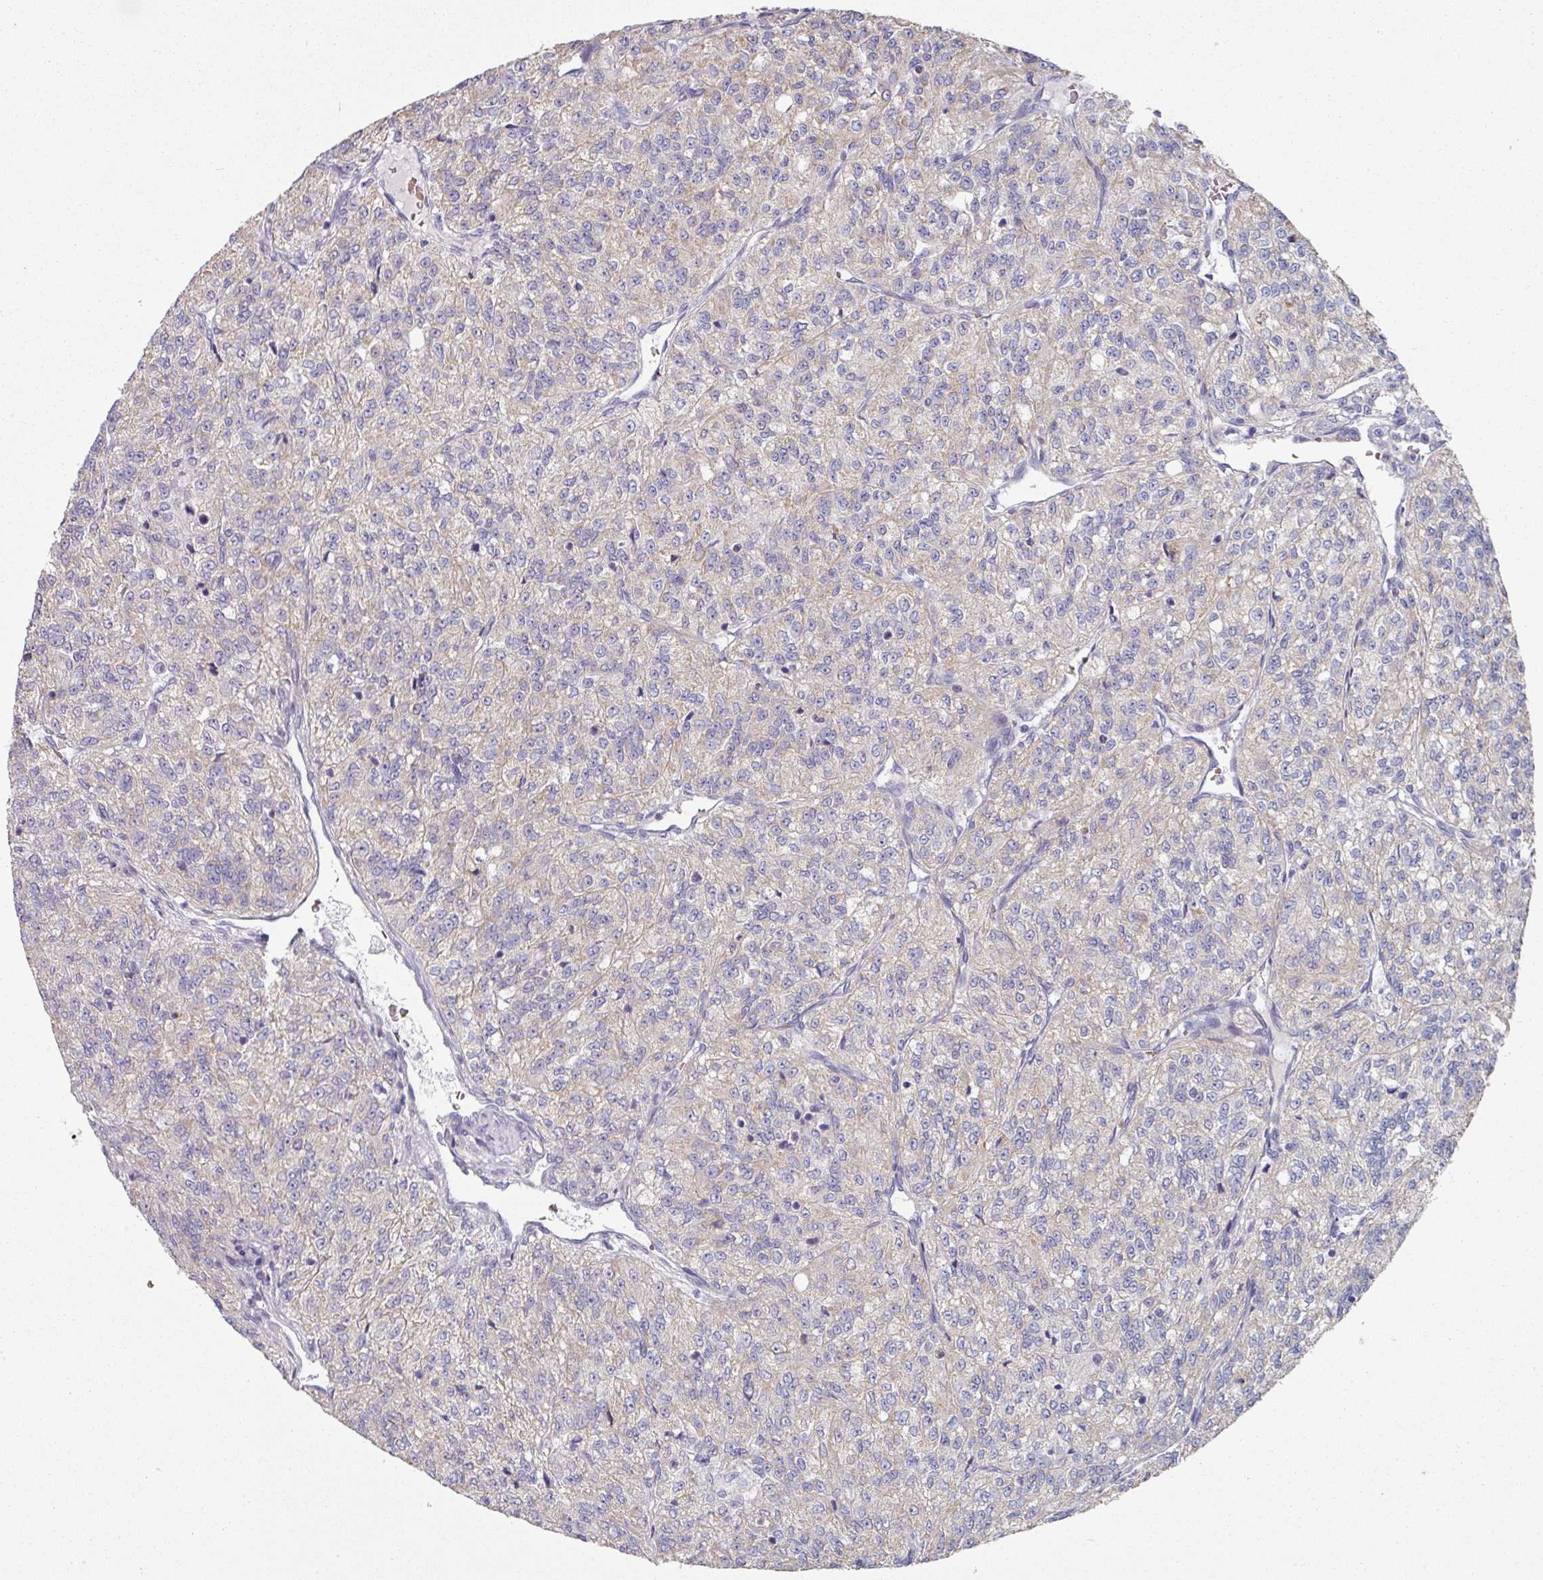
{"staining": {"intensity": "negative", "quantity": "none", "location": "none"}, "tissue": "renal cancer", "cell_type": "Tumor cells", "image_type": "cancer", "snomed": [{"axis": "morphology", "description": "Adenocarcinoma, NOS"}, {"axis": "topography", "description": "Kidney"}], "caption": "Tumor cells are negative for protein expression in human renal cancer.", "gene": "PYROXD2", "patient": {"sex": "female", "age": 63}}